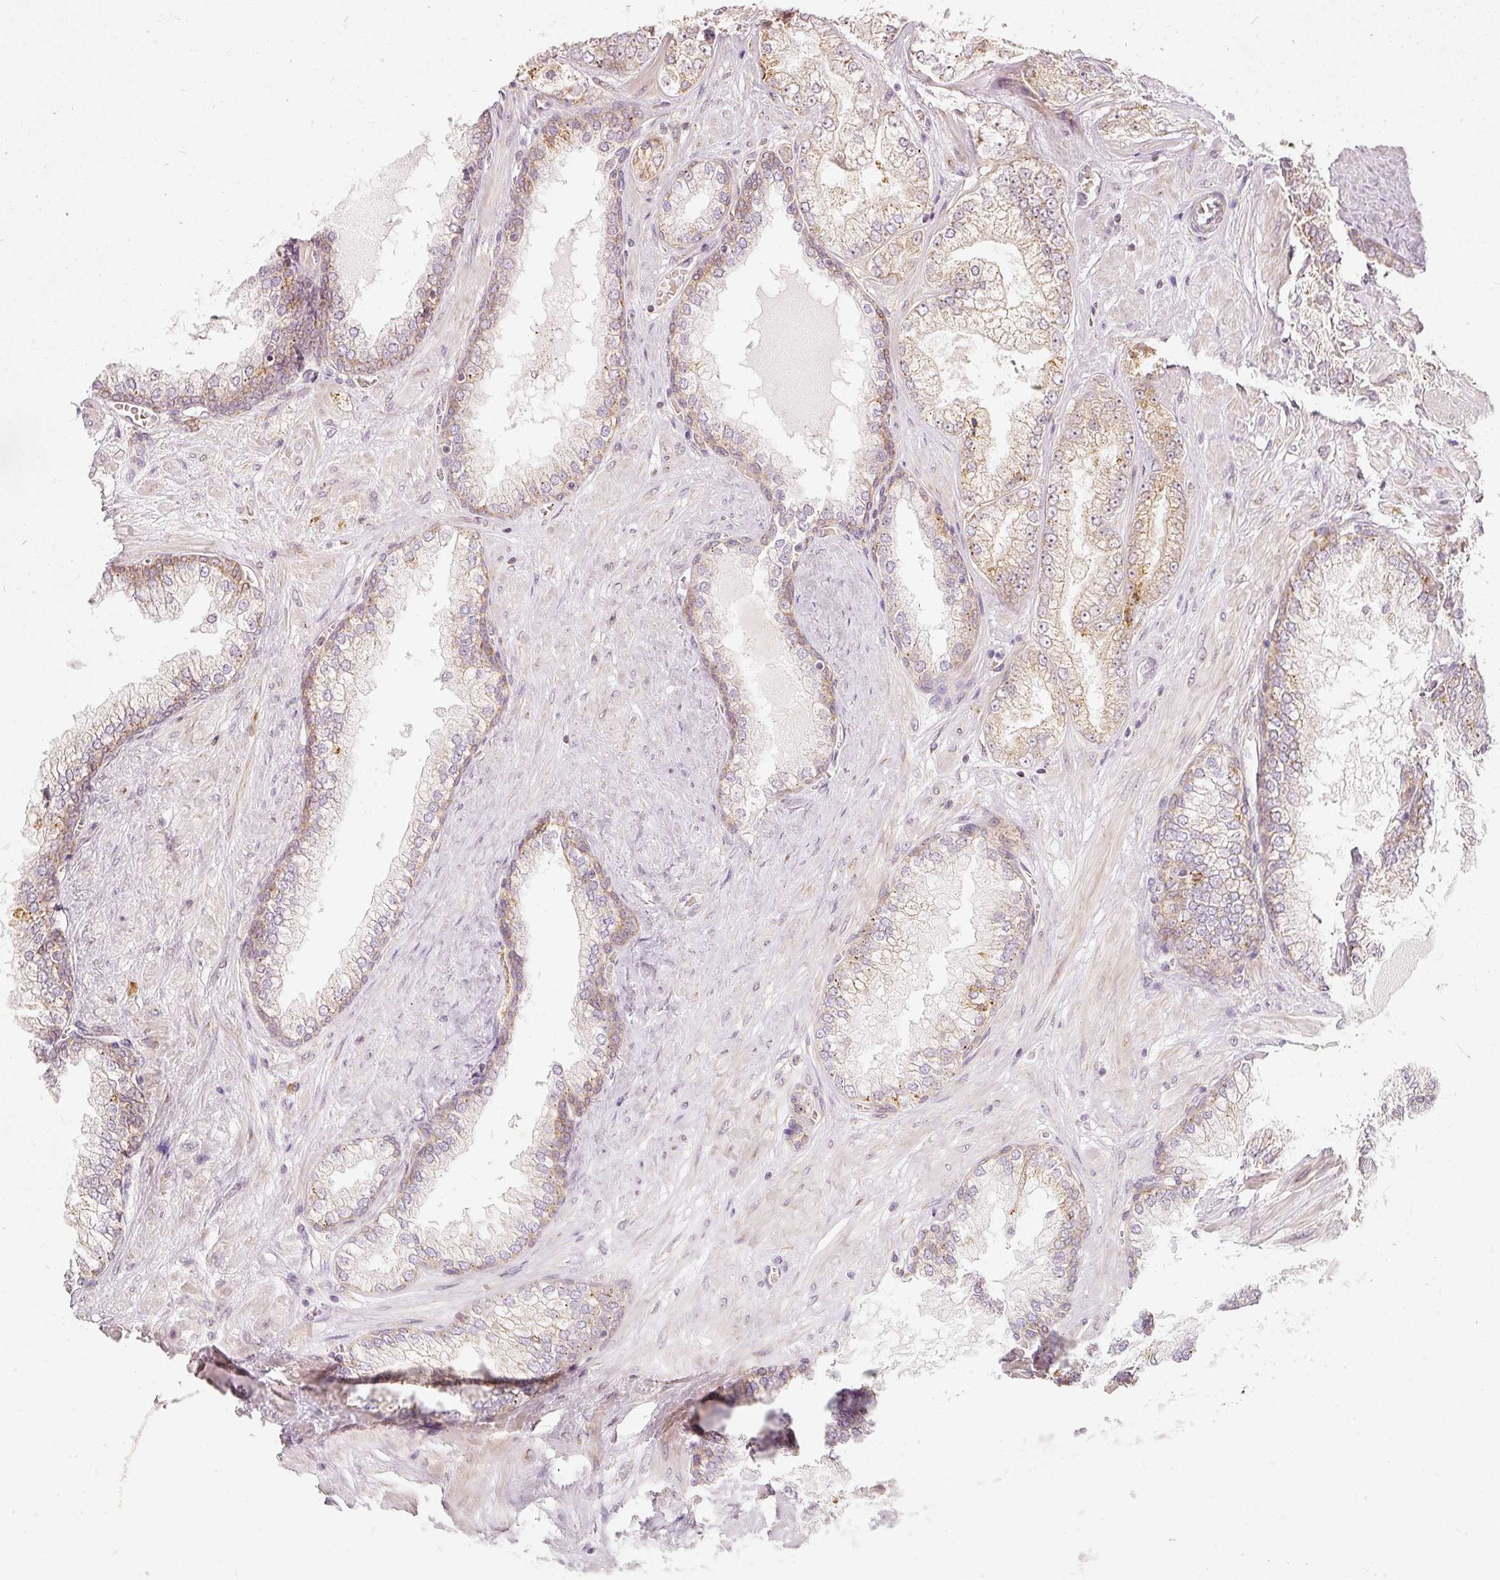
{"staining": {"intensity": "weak", "quantity": ">75%", "location": "cytoplasmic/membranous"}, "tissue": "prostate cancer", "cell_type": "Tumor cells", "image_type": "cancer", "snomed": [{"axis": "morphology", "description": "Adenocarcinoma, Low grade"}, {"axis": "topography", "description": "Prostate"}], "caption": "High-power microscopy captured an immunohistochemistry (IHC) image of adenocarcinoma (low-grade) (prostate), revealing weak cytoplasmic/membranous staining in approximately >75% of tumor cells. Using DAB (brown) and hematoxylin (blue) stains, captured at high magnification using brightfield microscopy.", "gene": "SNAPC5", "patient": {"sex": "male", "age": 57}}